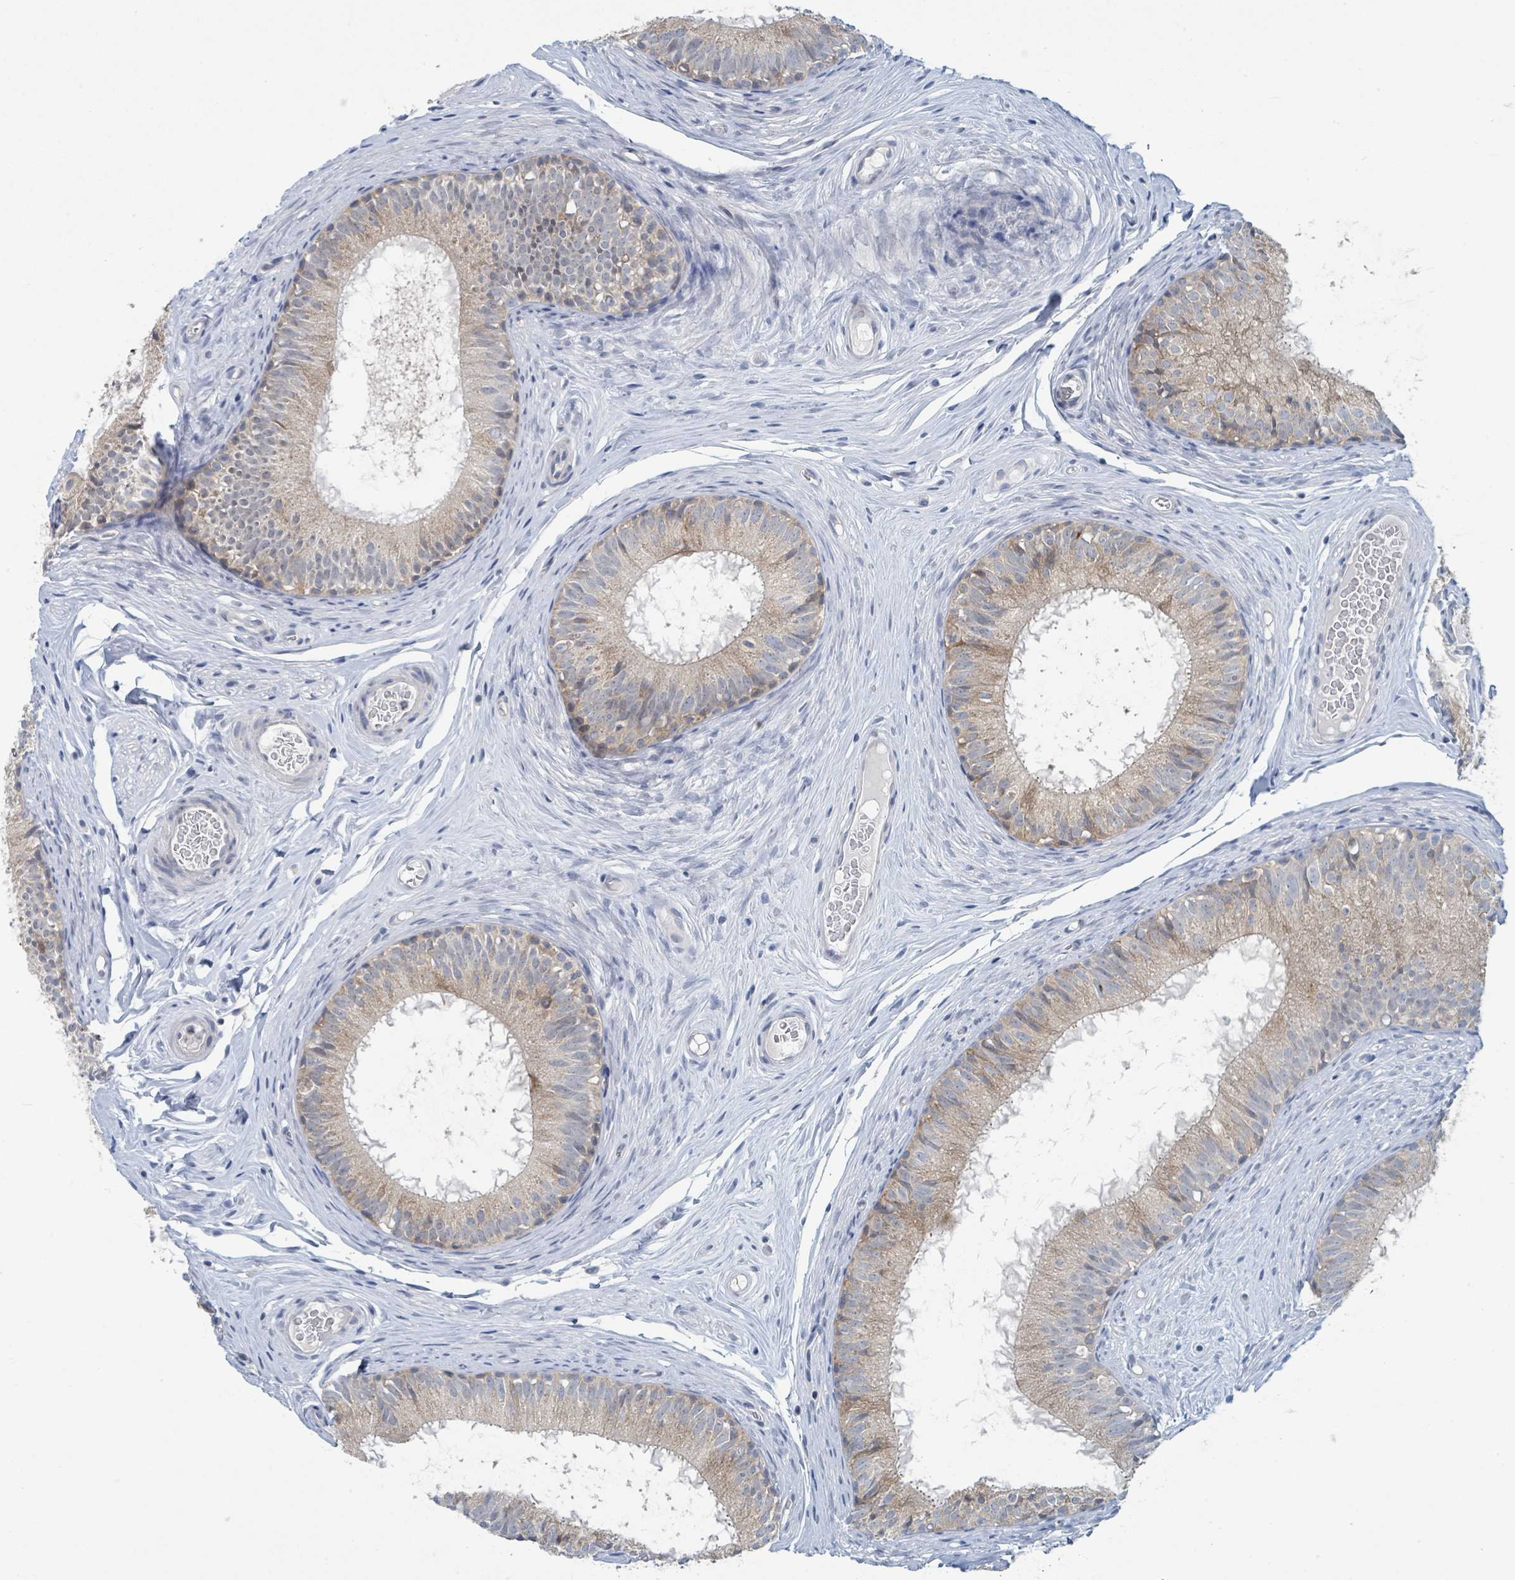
{"staining": {"intensity": "moderate", "quantity": "25%-75%", "location": "cytoplasmic/membranous"}, "tissue": "epididymis", "cell_type": "Glandular cells", "image_type": "normal", "snomed": [{"axis": "morphology", "description": "Normal tissue, NOS"}, {"axis": "topography", "description": "Epididymis"}], "caption": "Immunohistochemistry (IHC) photomicrograph of unremarkable epididymis: human epididymis stained using immunohistochemistry reveals medium levels of moderate protein expression localized specifically in the cytoplasmic/membranous of glandular cells, appearing as a cytoplasmic/membranous brown color.", "gene": "ANKRD55", "patient": {"sex": "male", "age": 25}}